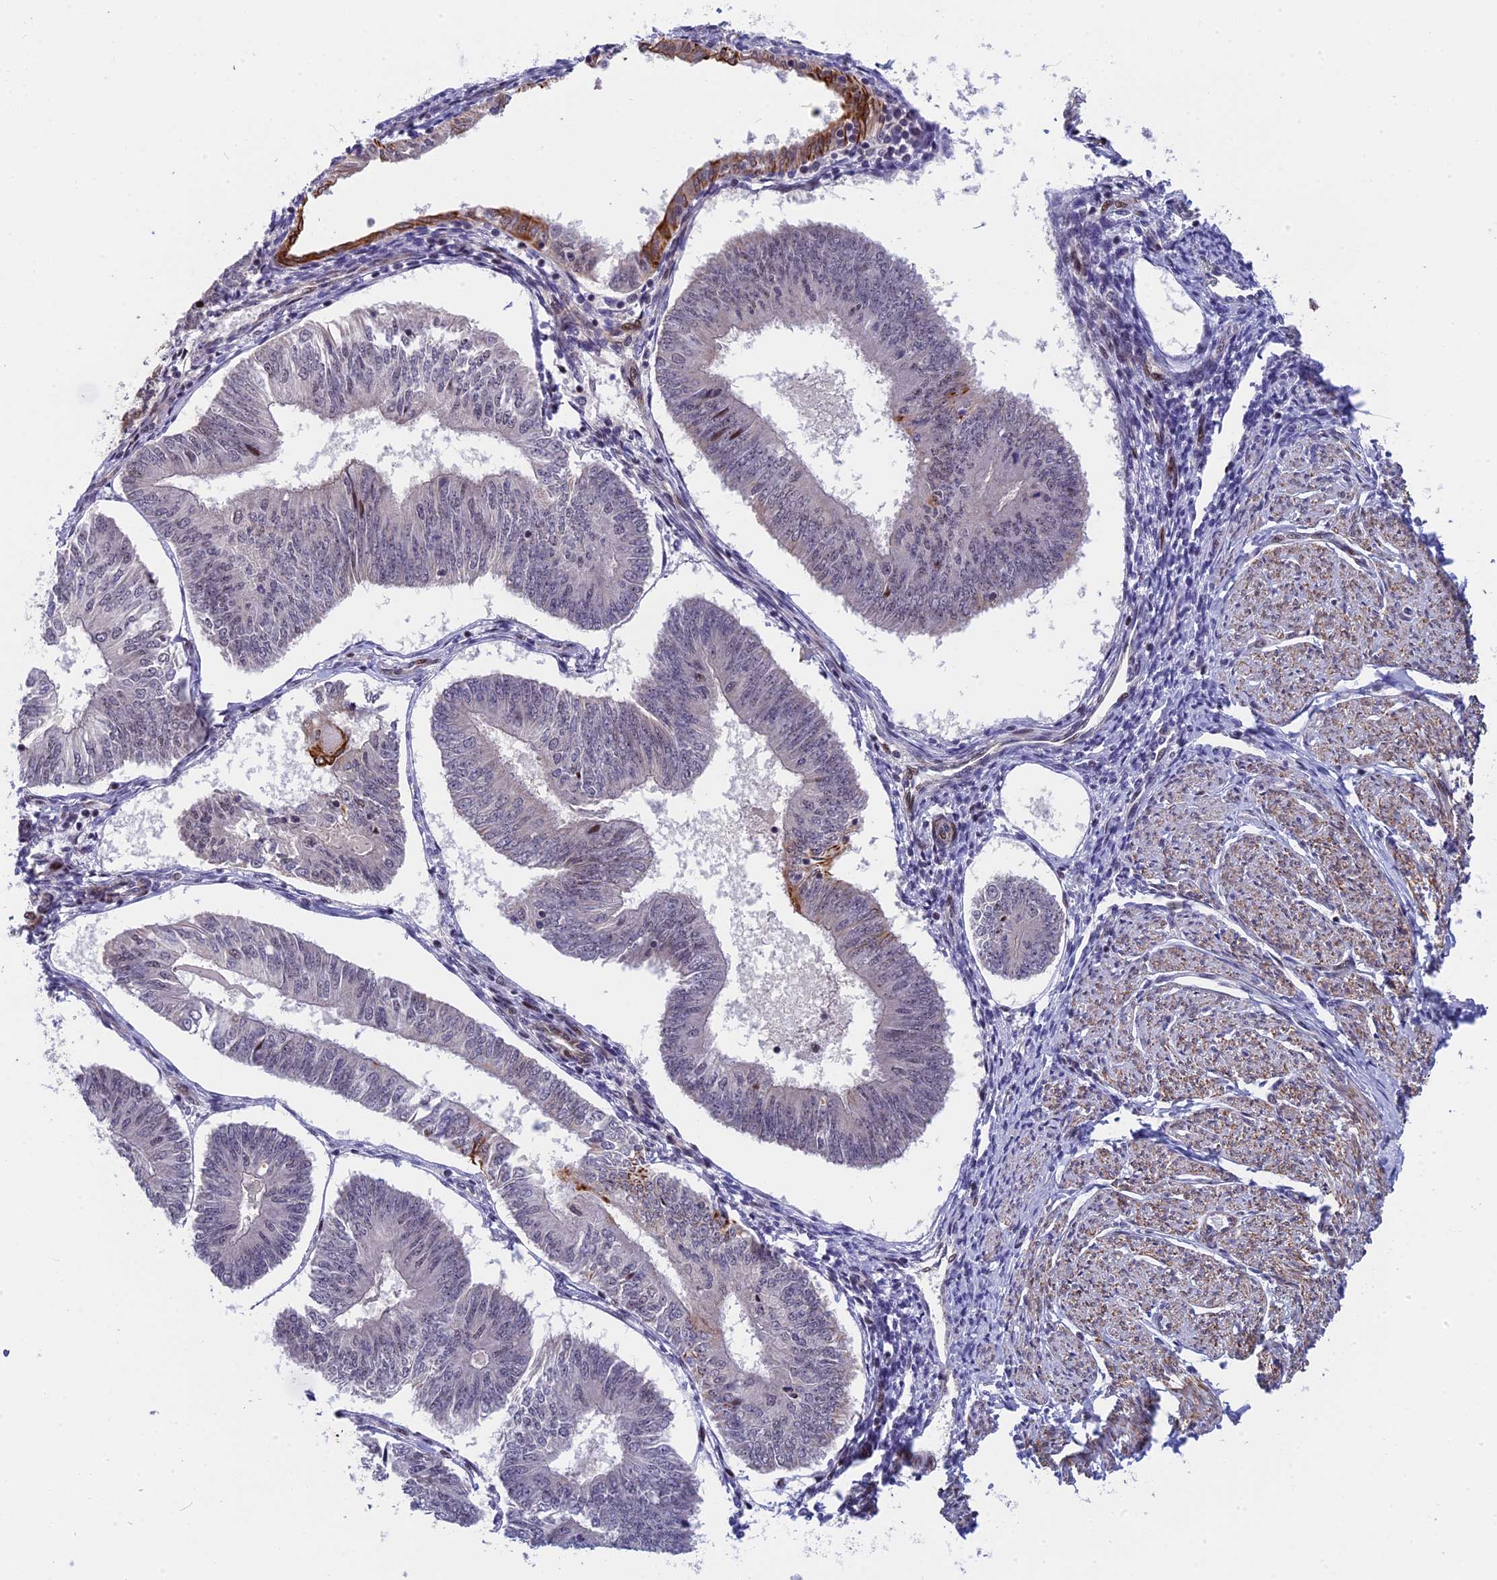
{"staining": {"intensity": "strong", "quantity": "<25%", "location": "cytoplasmic/membranous"}, "tissue": "endometrial cancer", "cell_type": "Tumor cells", "image_type": "cancer", "snomed": [{"axis": "morphology", "description": "Adenocarcinoma, NOS"}, {"axis": "topography", "description": "Endometrium"}], "caption": "This photomicrograph reveals immunohistochemistry staining of human adenocarcinoma (endometrial), with medium strong cytoplasmic/membranous staining in approximately <25% of tumor cells.", "gene": "ANKRD34B", "patient": {"sex": "female", "age": 58}}